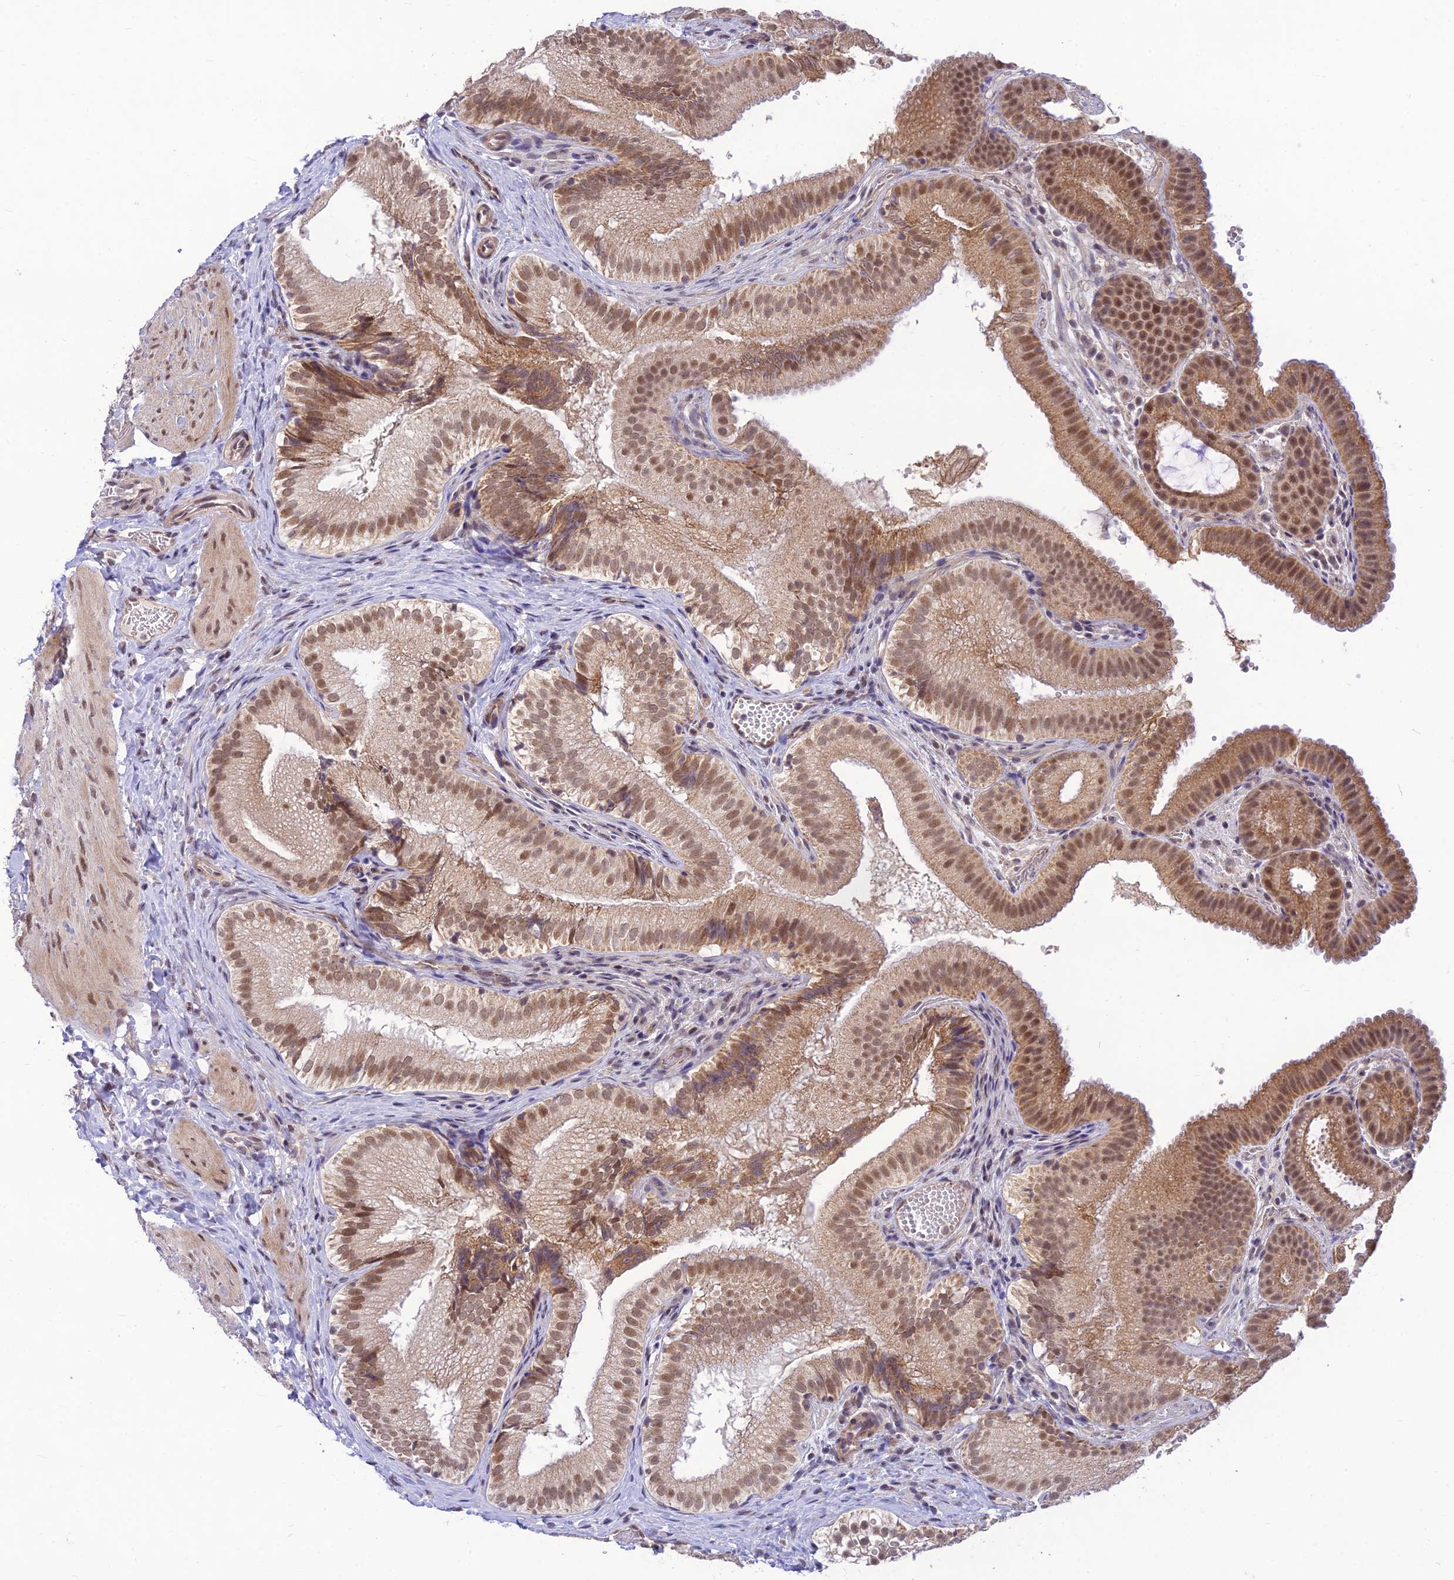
{"staining": {"intensity": "moderate", "quantity": ">75%", "location": "cytoplasmic/membranous,nuclear"}, "tissue": "gallbladder", "cell_type": "Glandular cells", "image_type": "normal", "snomed": [{"axis": "morphology", "description": "Normal tissue, NOS"}, {"axis": "topography", "description": "Gallbladder"}], "caption": "About >75% of glandular cells in unremarkable gallbladder exhibit moderate cytoplasmic/membranous,nuclear protein expression as visualized by brown immunohistochemical staining.", "gene": "MICOS13", "patient": {"sex": "female", "age": 30}}